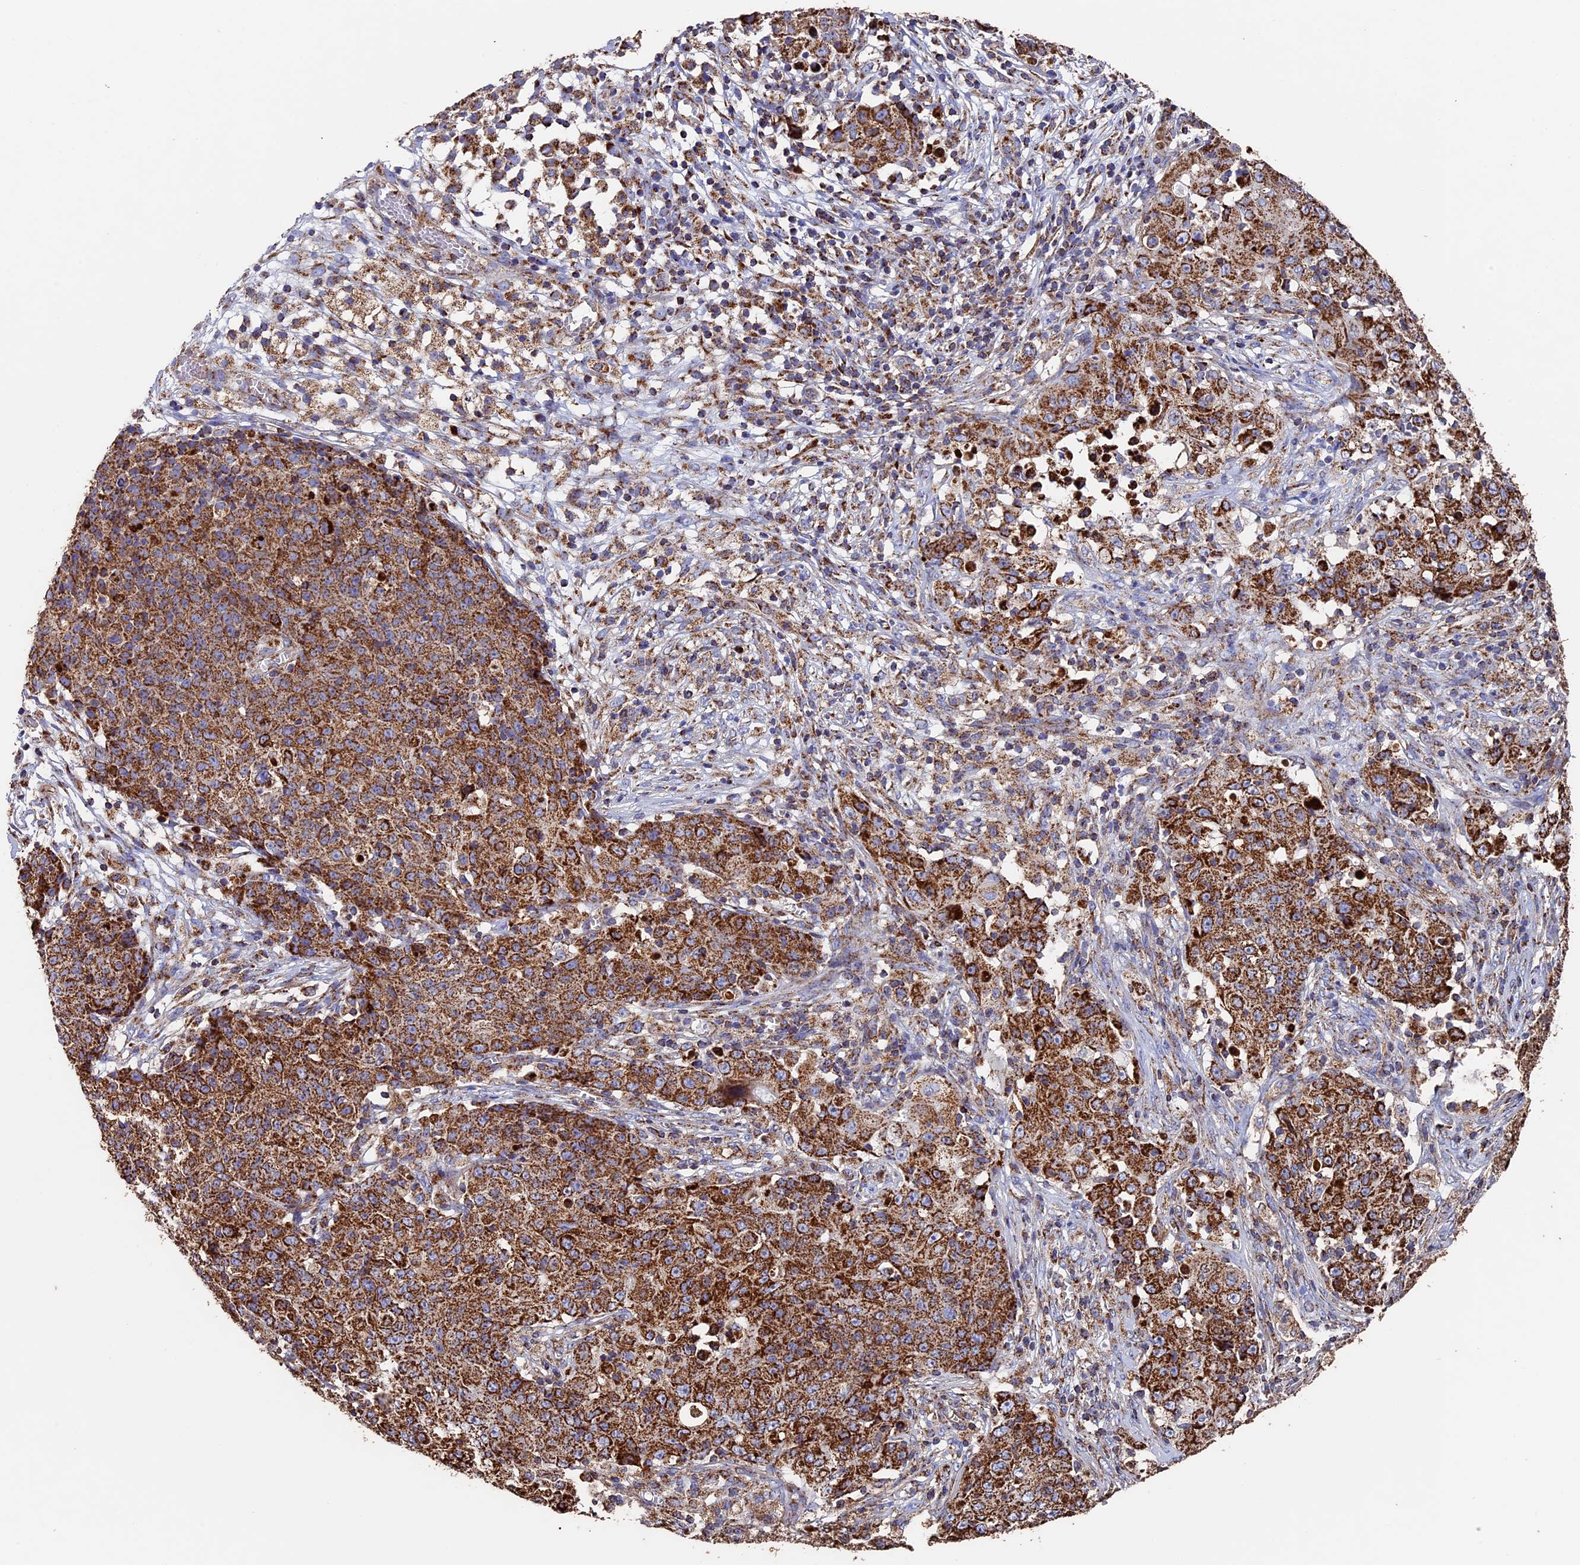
{"staining": {"intensity": "strong", "quantity": ">75%", "location": "cytoplasmic/membranous"}, "tissue": "ovarian cancer", "cell_type": "Tumor cells", "image_type": "cancer", "snomed": [{"axis": "morphology", "description": "Carcinoma, endometroid"}, {"axis": "topography", "description": "Ovary"}], "caption": "A brown stain labels strong cytoplasmic/membranous staining of a protein in human endometroid carcinoma (ovarian) tumor cells.", "gene": "ADAT1", "patient": {"sex": "female", "age": 42}}